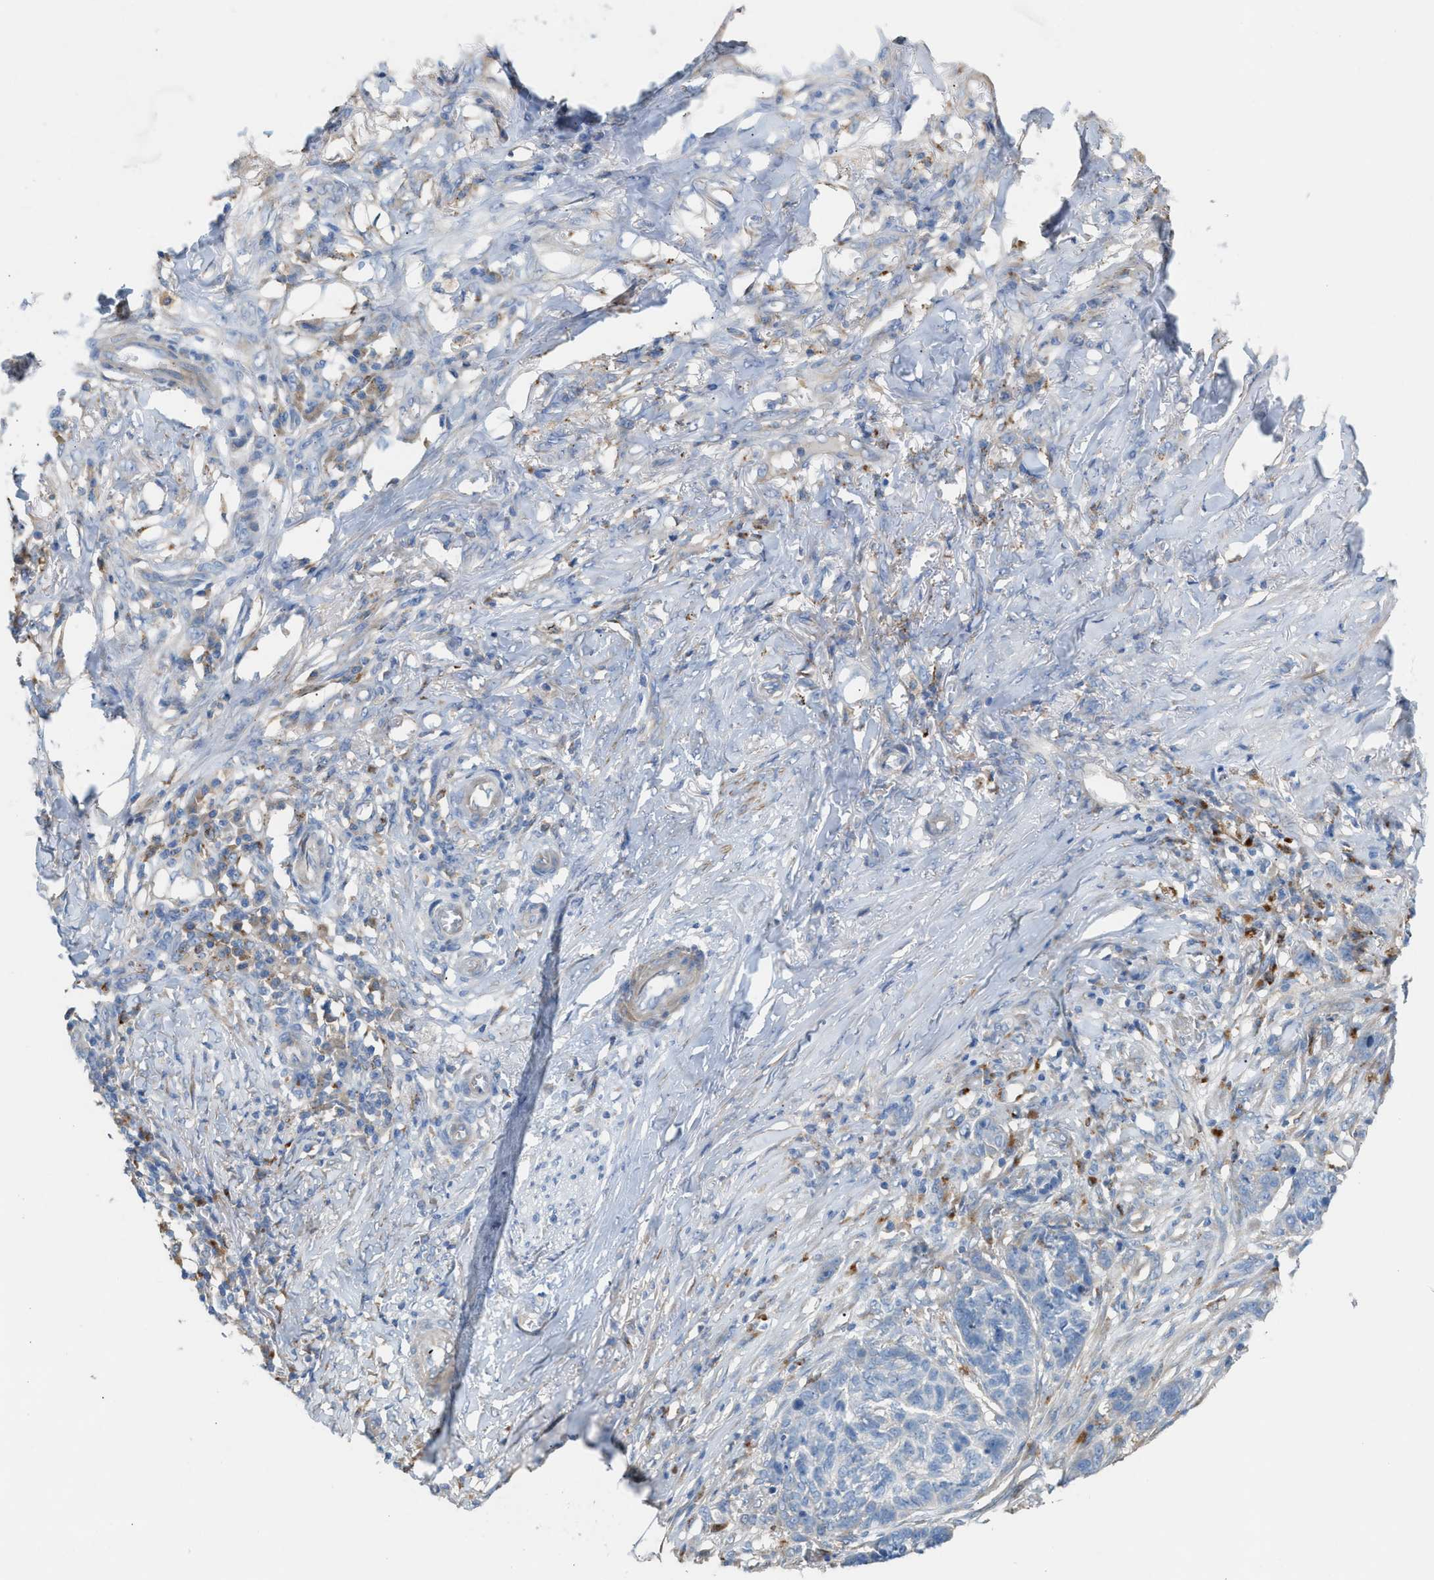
{"staining": {"intensity": "negative", "quantity": "none", "location": "none"}, "tissue": "skin cancer", "cell_type": "Tumor cells", "image_type": "cancer", "snomed": [{"axis": "morphology", "description": "Basal cell carcinoma"}, {"axis": "topography", "description": "Skin"}], "caption": "A high-resolution micrograph shows immunohistochemistry staining of basal cell carcinoma (skin), which reveals no significant expression in tumor cells.", "gene": "AOAH", "patient": {"sex": "male", "age": 85}}